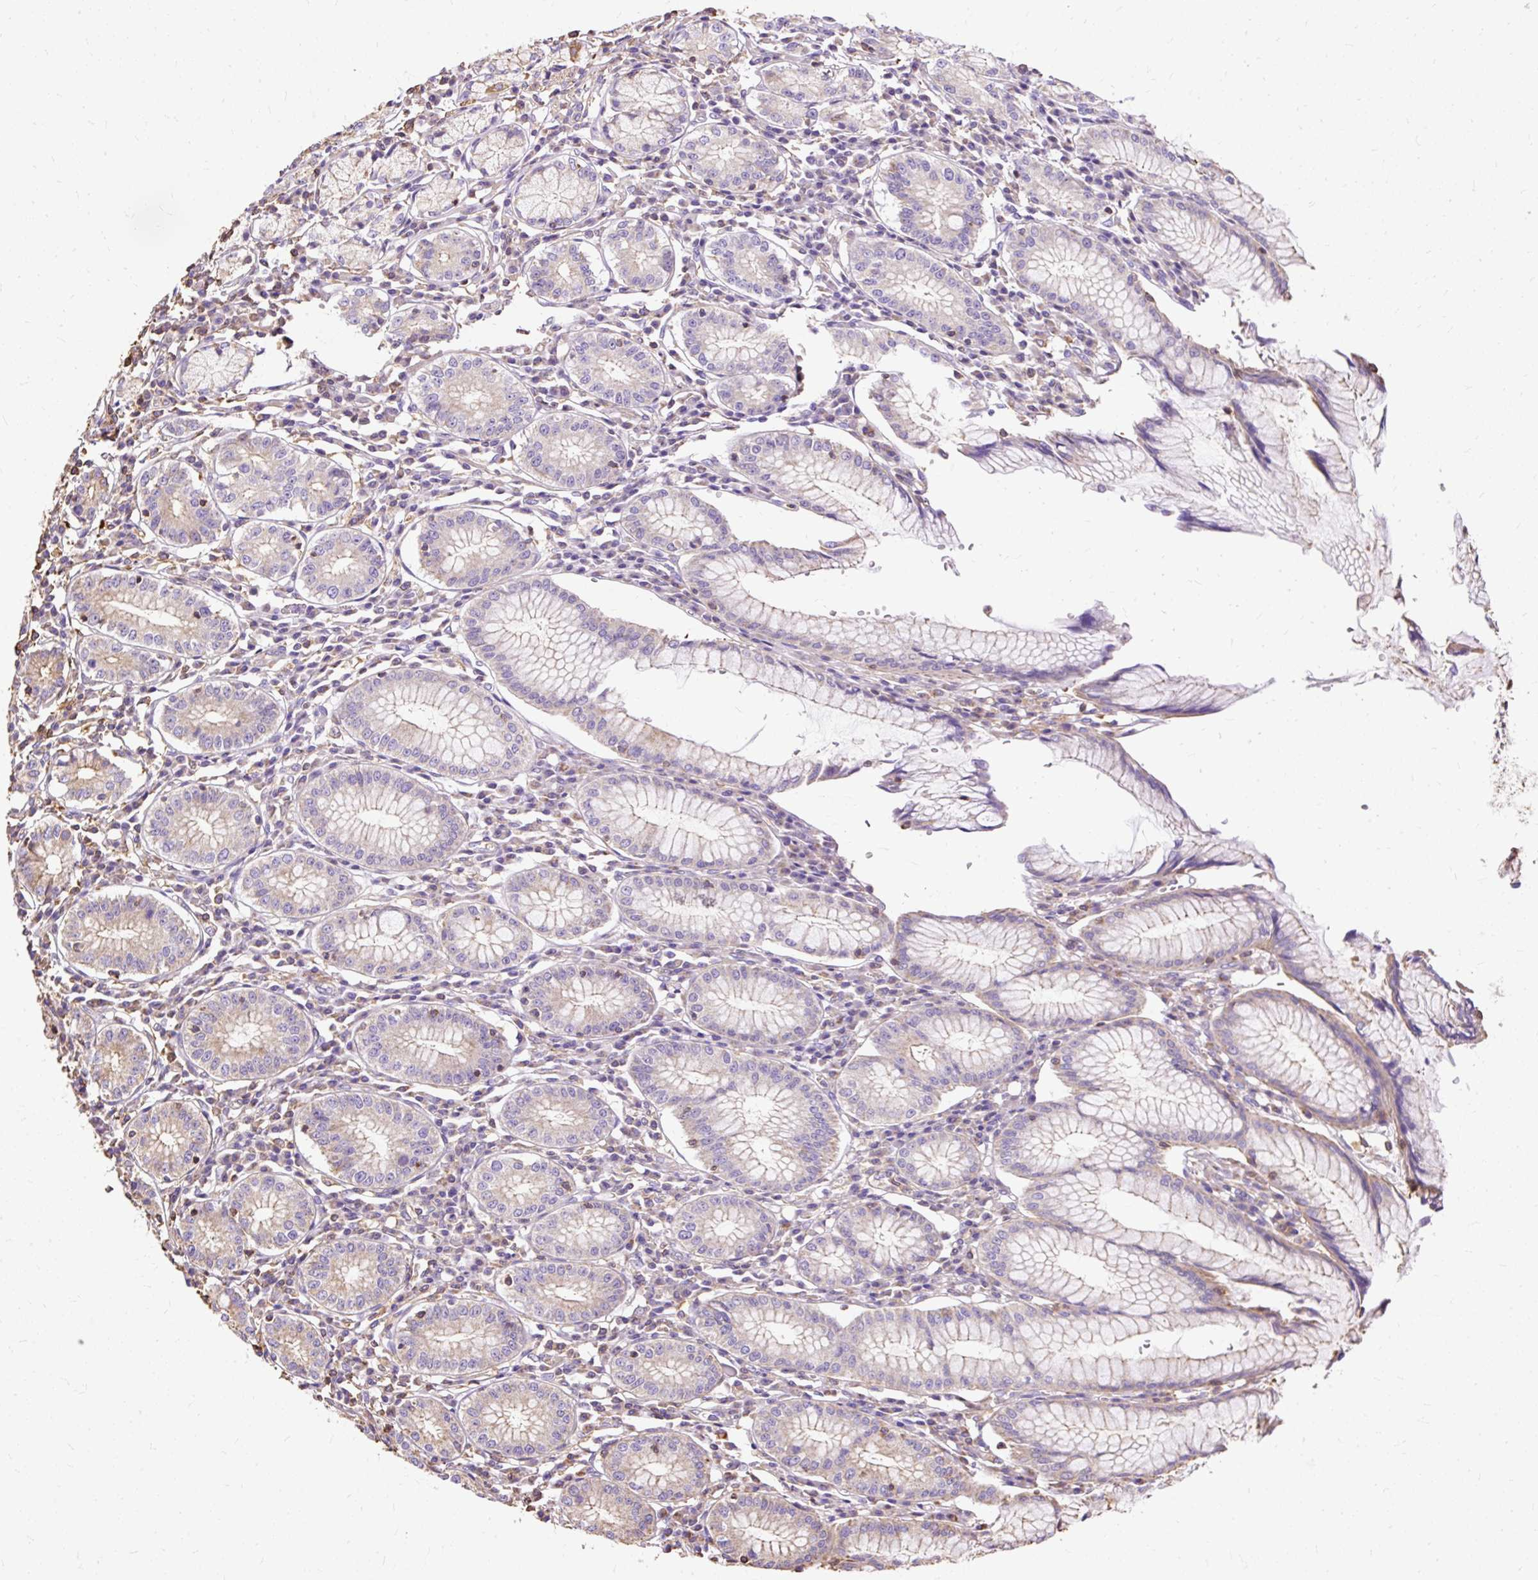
{"staining": {"intensity": "moderate", "quantity": "25%-75%", "location": "cytoplasmic/membranous"}, "tissue": "stomach", "cell_type": "Glandular cells", "image_type": "normal", "snomed": [{"axis": "morphology", "description": "Normal tissue, NOS"}, {"axis": "topography", "description": "Stomach"}], "caption": "Protein staining by IHC shows moderate cytoplasmic/membranous positivity in approximately 25%-75% of glandular cells in benign stomach.", "gene": "KLHL11", "patient": {"sex": "male", "age": 55}}